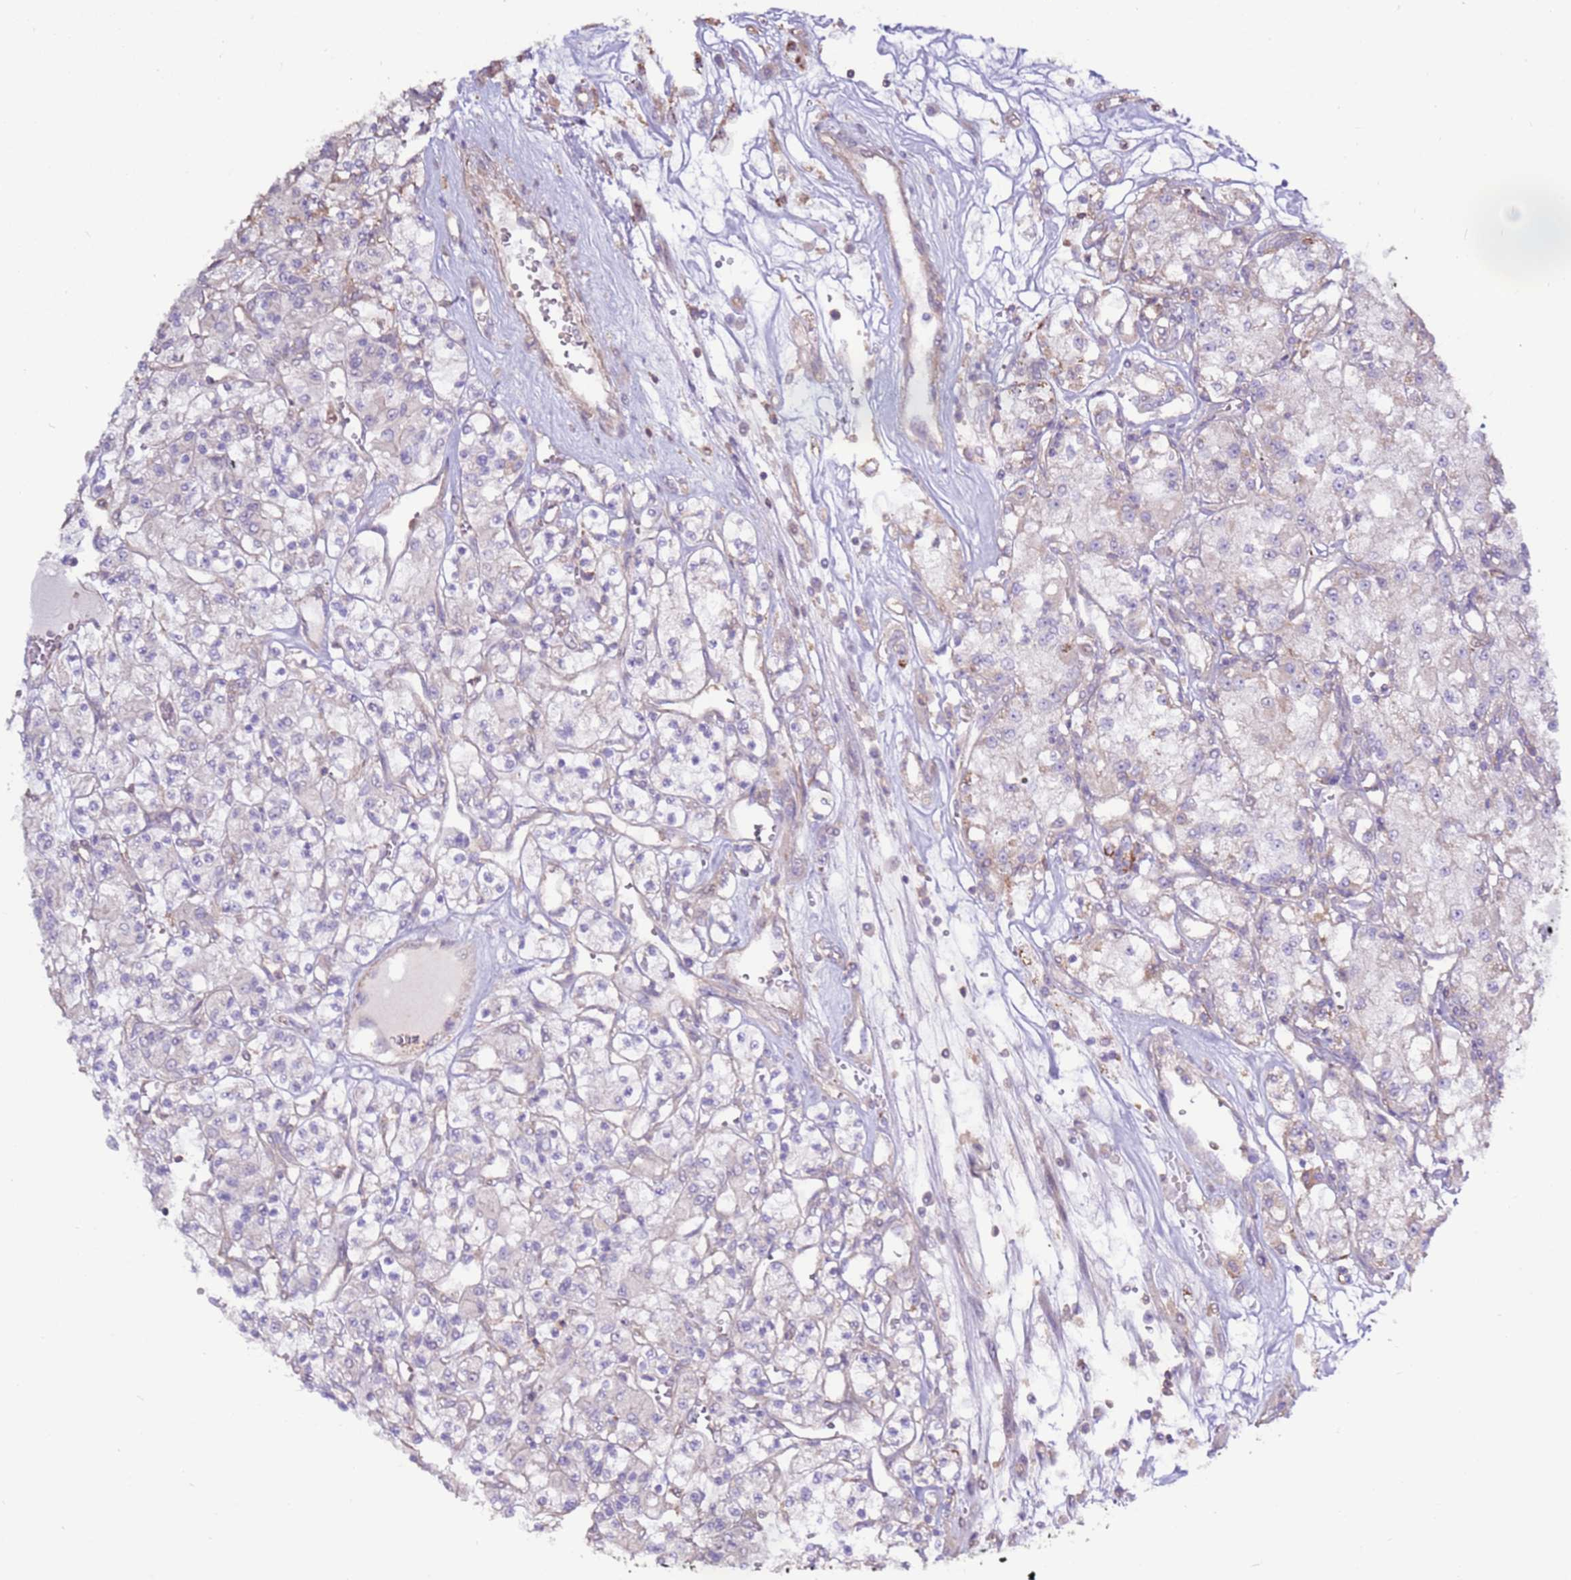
{"staining": {"intensity": "negative", "quantity": "none", "location": "none"}, "tissue": "renal cancer", "cell_type": "Tumor cells", "image_type": "cancer", "snomed": [{"axis": "morphology", "description": "Adenocarcinoma, NOS"}, {"axis": "topography", "description": "Kidney"}], "caption": "The immunohistochemistry image has no significant staining in tumor cells of renal adenocarcinoma tissue.", "gene": "EVA1B", "patient": {"sex": "female", "age": 59}}